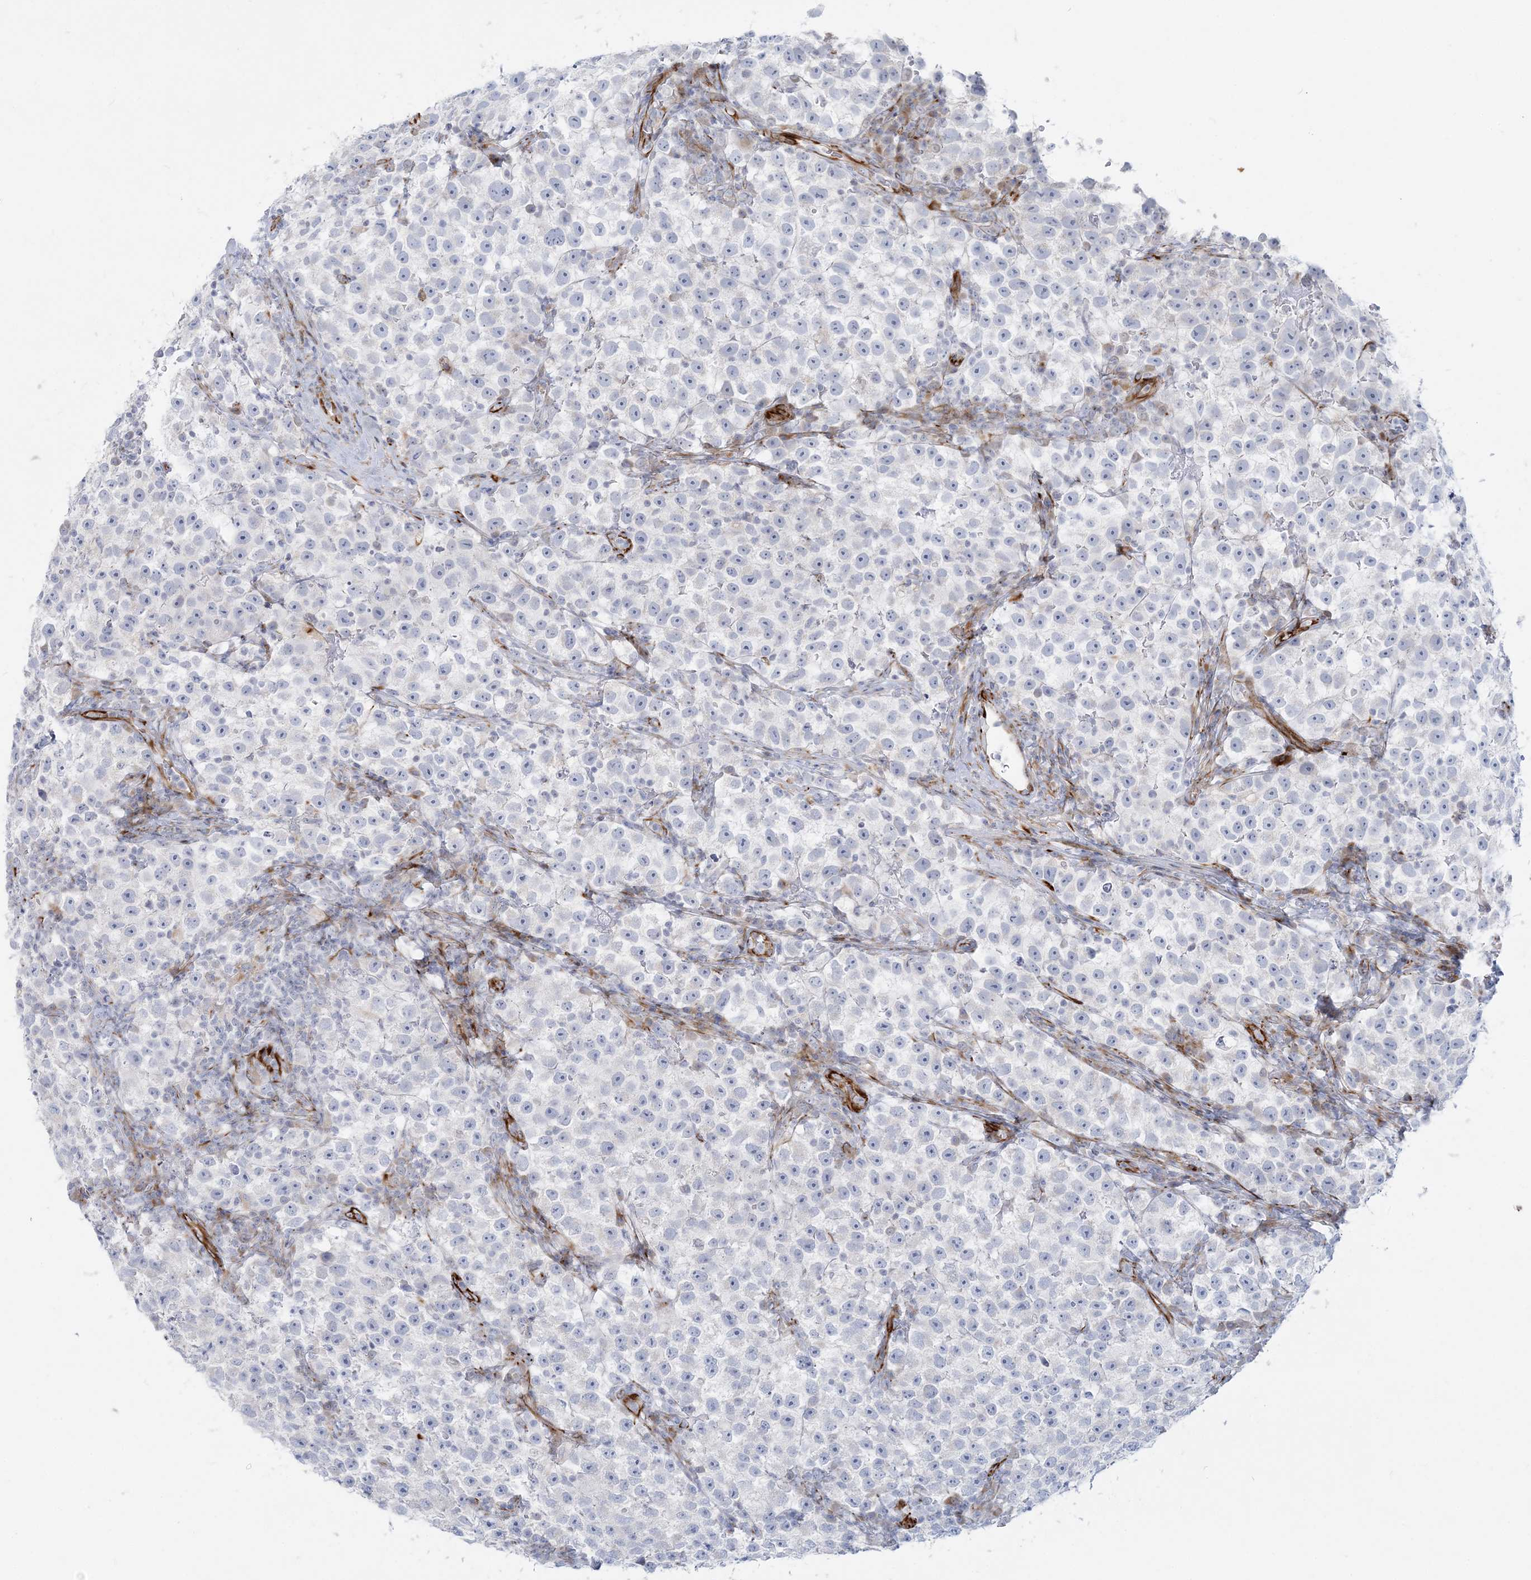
{"staining": {"intensity": "negative", "quantity": "none", "location": "none"}, "tissue": "testis cancer", "cell_type": "Tumor cells", "image_type": "cancer", "snomed": [{"axis": "morphology", "description": "Seminoma, NOS"}, {"axis": "topography", "description": "Testis"}], "caption": "The photomicrograph reveals no staining of tumor cells in seminoma (testis). (DAB (3,3'-diaminobenzidine) immunohistochemistry (IHC) visualized using brightfield microscopy, high magnification).", "gene": "PPIL6", "patient": {"sex": "male", "age": 22}}